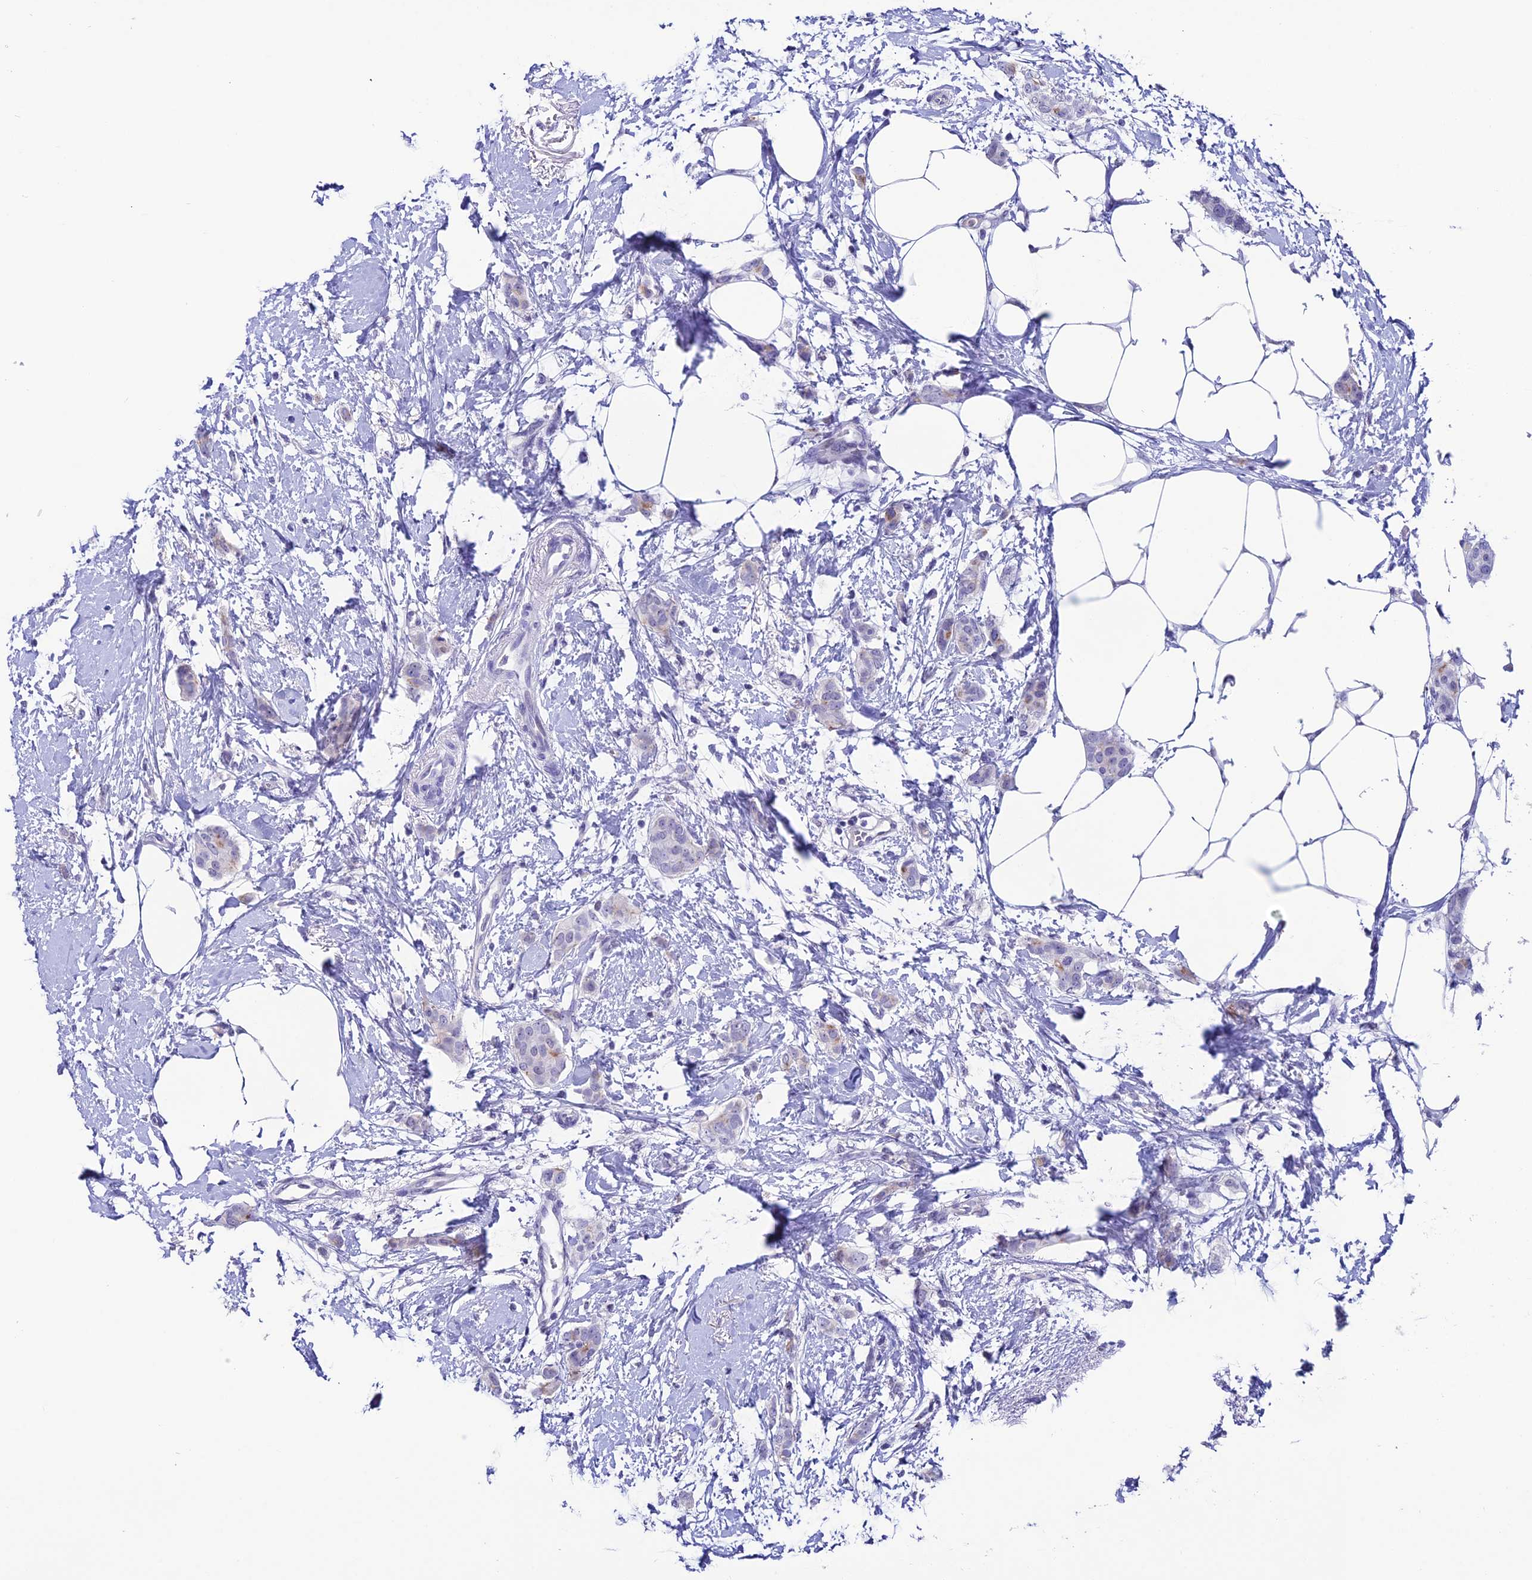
{"staining": {"intensity": "negative", "quantity": "none", "location": "none"}, "tissue": "breast cancer", "cell_type": "Tumor cells", "image_type": "cancer", "snomed": [{"axis": "morphology", "description": "Duct carcinoma"}, {"axis": "topography", "description": "Breast"}], "caption": "There is no significant positivity in tumor cells of breast infiltrating ductal carcinoma. (Brightfield microscopy of DAB immunohistochemistry at high magnification).", "gene": "MFSD2B", "patient": {"sex": "female", "age": 72}}